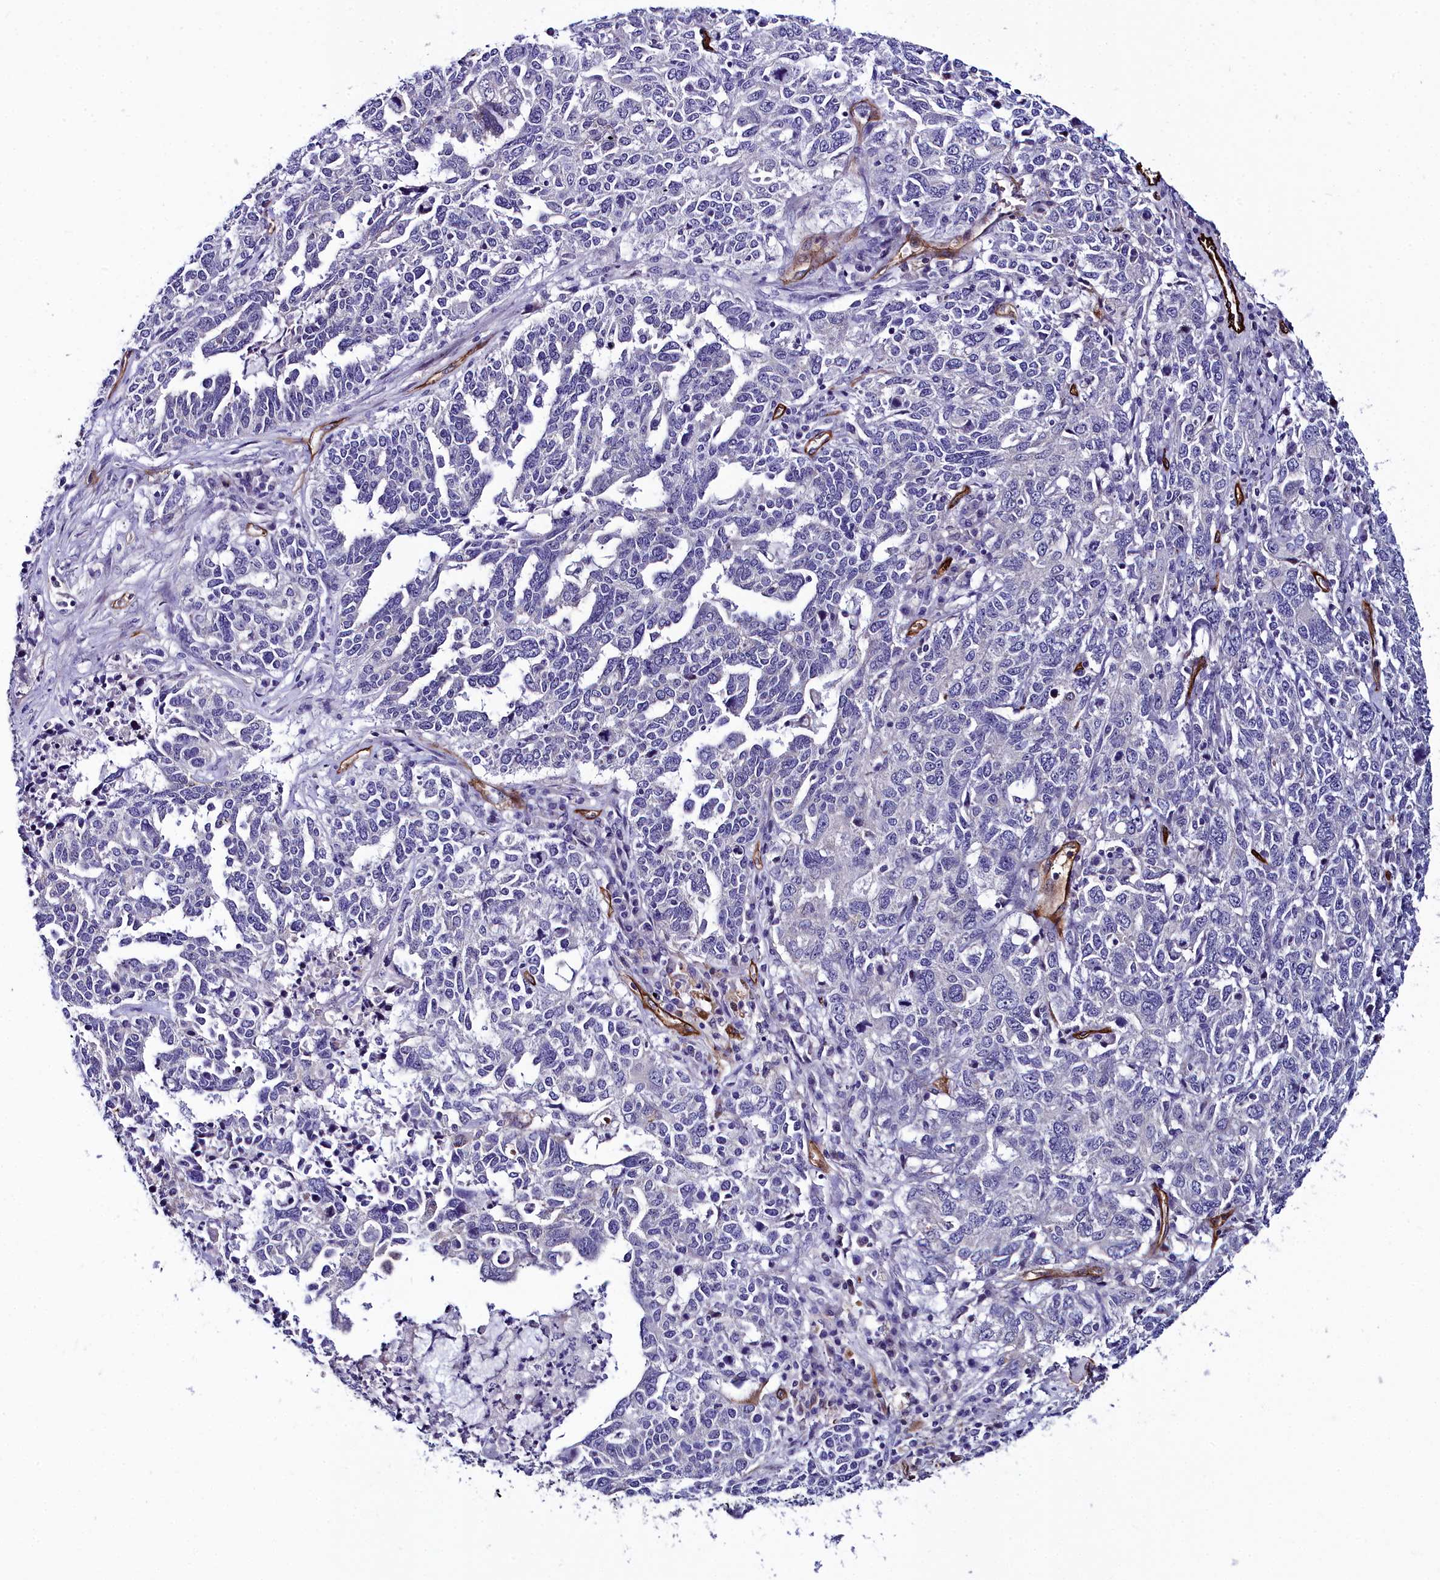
{"staining": {"intensity": "negative", "quantity": "none", "location": "none"}, "tissue": "ovarian cancer", "cell_type": "Tumor cells", "image_type": "cancer", "snomed": [{"axis": "morphology", "description": "Carcinoma, endometroid"}, {"axis": "topography", "description": "Ovary"}], "caption": "Immunohistochemistry micrograph of human ovarian cancer (endometroid carcinoma) stained for a protein (brown), which displays no staining in tumor cells.", "gene": "CYP4F11", "patient": {"sex": "female", "age": 62}}